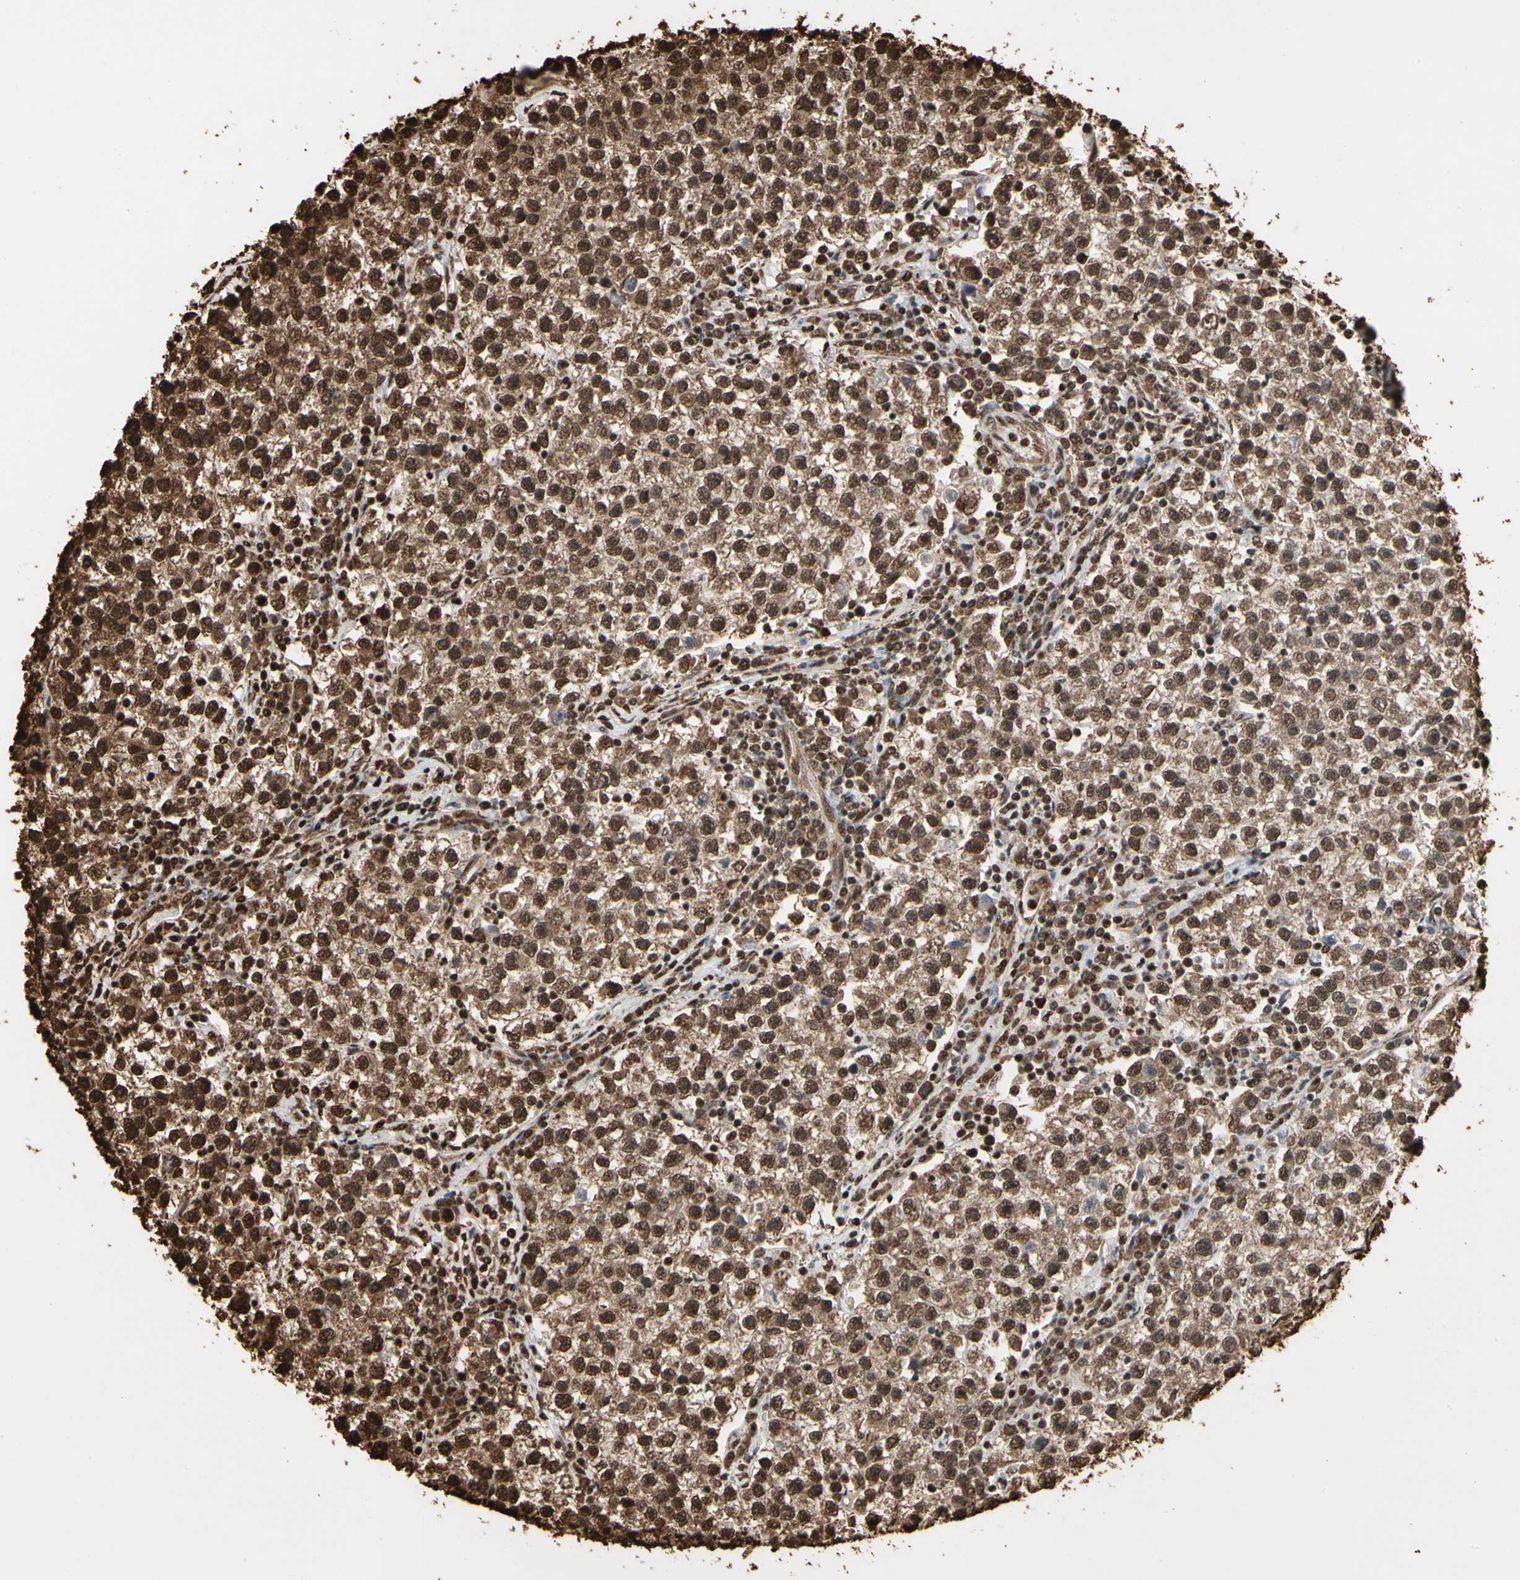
{"staining": {"intensity": "strong", "quantity": ">75%", "location": "cytoplasmic/membranous,nuclear"}, "tissue": "testis cancer", "cell_type": "Tumor cells", "image_type": "cancer", "snomed": [{"axis": "morphology", "description": "Seminoma, NOS"}, {"axis": "topography", "description": "Testis"}], "caption": "Testis seminoma stained for a protein exhibits strong cytoplasmic/membranous and nuclear positivity in tumor cells. (brown staining indicates protein expression, while blue staining denotes nuclei).", "gene": "HNRNPK", "patient": {"sex": "male", "age": 22}}